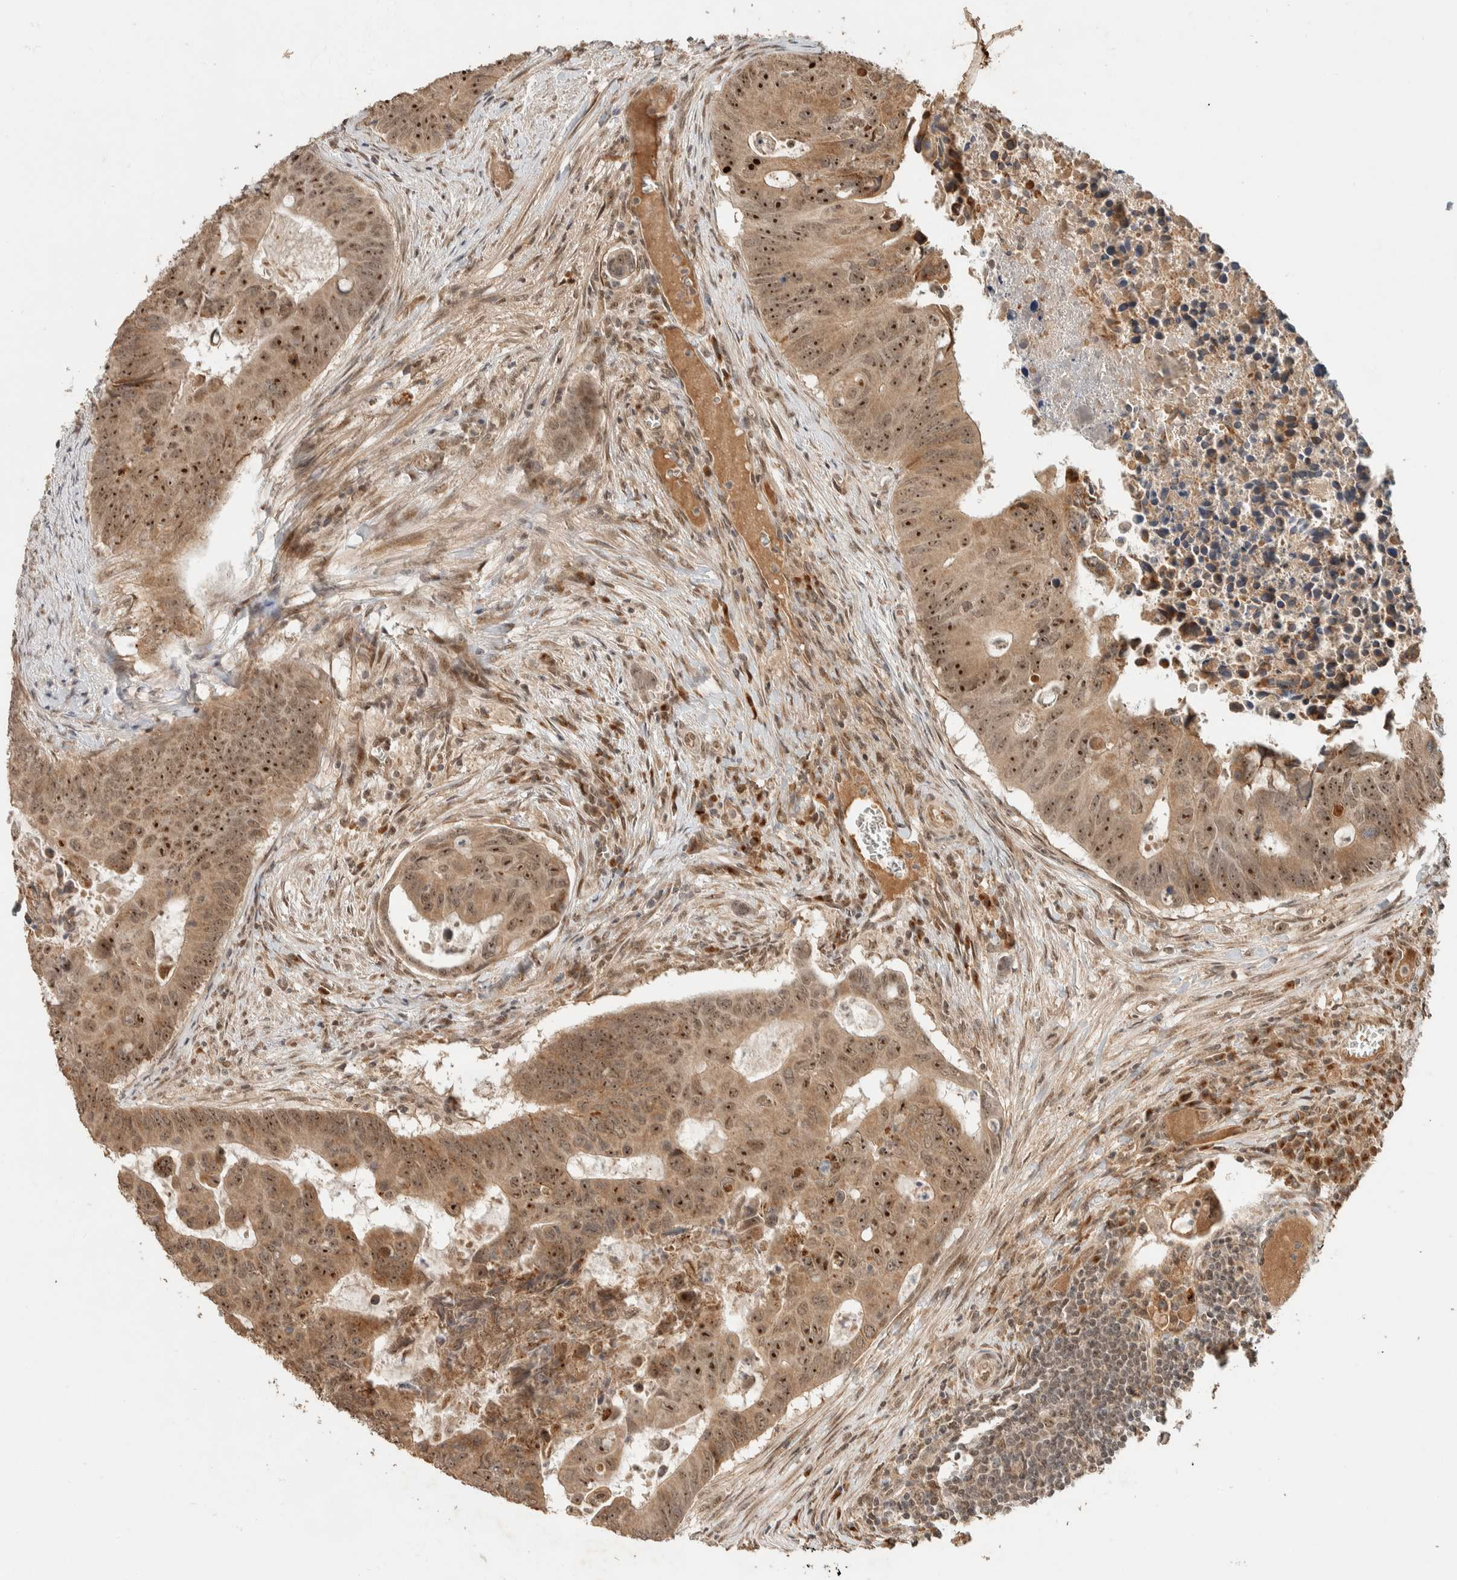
{"staining": {"intensity": "strong", "quantity": ">75%", "location": "cytoplasmic/membranous,nuclear"}, "tissue": "colorectal cancer", "cell_type": "Tumor cells", "image_type": "cancer", "snomed": [{"axis": "morphology", "description": "Adenocarcinoma, NOS"}, {"axis": "topography", "description": "Colon"}], "caption": "Immunohistochemical staining of human colorectal adenocarcinoma demonstrates strong cytoplasmic/membranous and nuclear protein staining in approximately >75% of tumor cells.", "gene": "ZBTB2", "patient": {"sex": "male", "age": 87}}